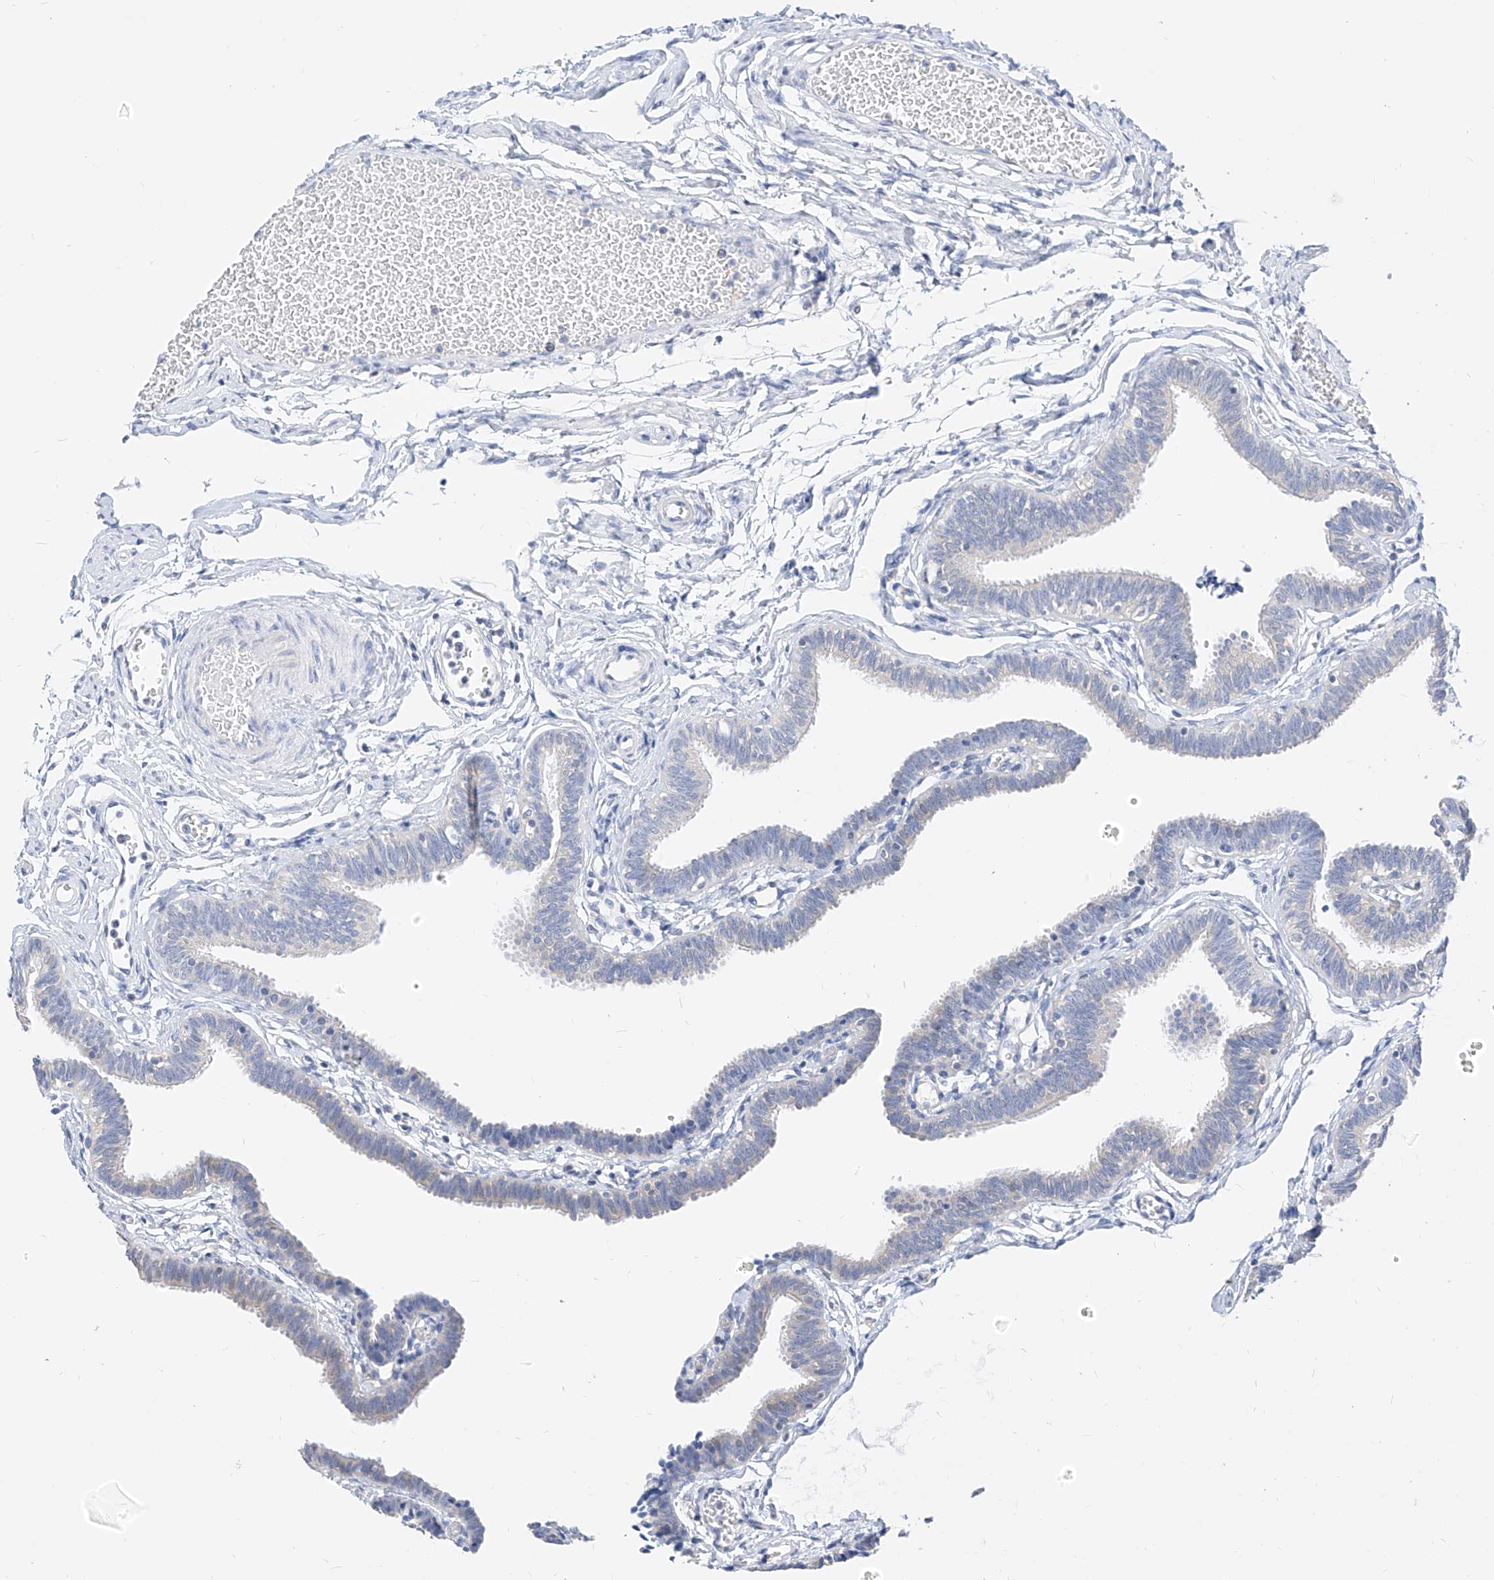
{"staining": {"intensity": "negative", "quantity": "none", "location": "none"}, "tissue": "fallopian tube", "cell_type": "Glandular cells", "image_type": "normal", "snomed": [{"axis": "morphology", "description": "Normal tissue, NOS"}, {"axis": "topography", "description": "Fallopian tube"}, {"axis": "topography", "description": "Ovary"}], "caption": "IHC of benign human fallopian tube shows no expression in glandular cells.", "gene": "ZZEF1", "patient": {"sex": "female", "age": 23}}